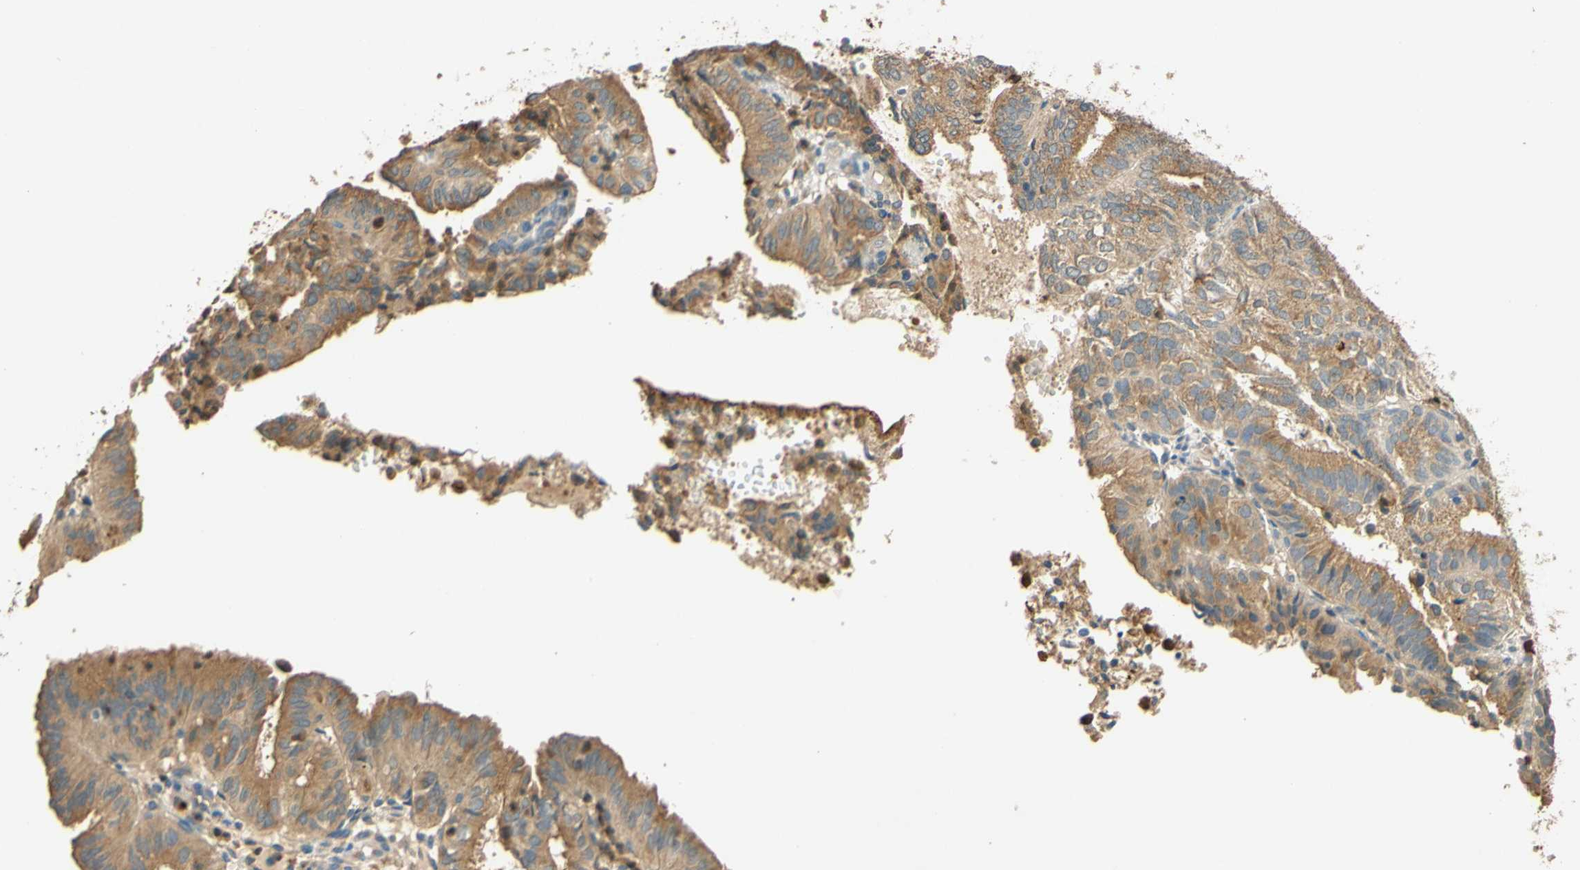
{"staining": {"intensity": "moderate", "quantity": ">75%", "location": "cytoplasmic/membranous"}, "tissue": "endometrial cancer", "cell_type": "Tumor cells", "image_type": "cancer", "snomed": [{"axis": "morphology", "description": "Adenocarcinoma, NOS"}, {"axis": "topography", "description": "Uterus"}], "caption": "IHC of human endometrial cancer shows medium levels of moderate cytoplasmic/membranous staining in approximately >75% of tumor cells. Using DAB (brown) and hematoxylin (blue) stains, captured at high magnification using brightfield microscopy.", "gene": "ENTREP2", "patient": {"sex": "female", "age": 60}}